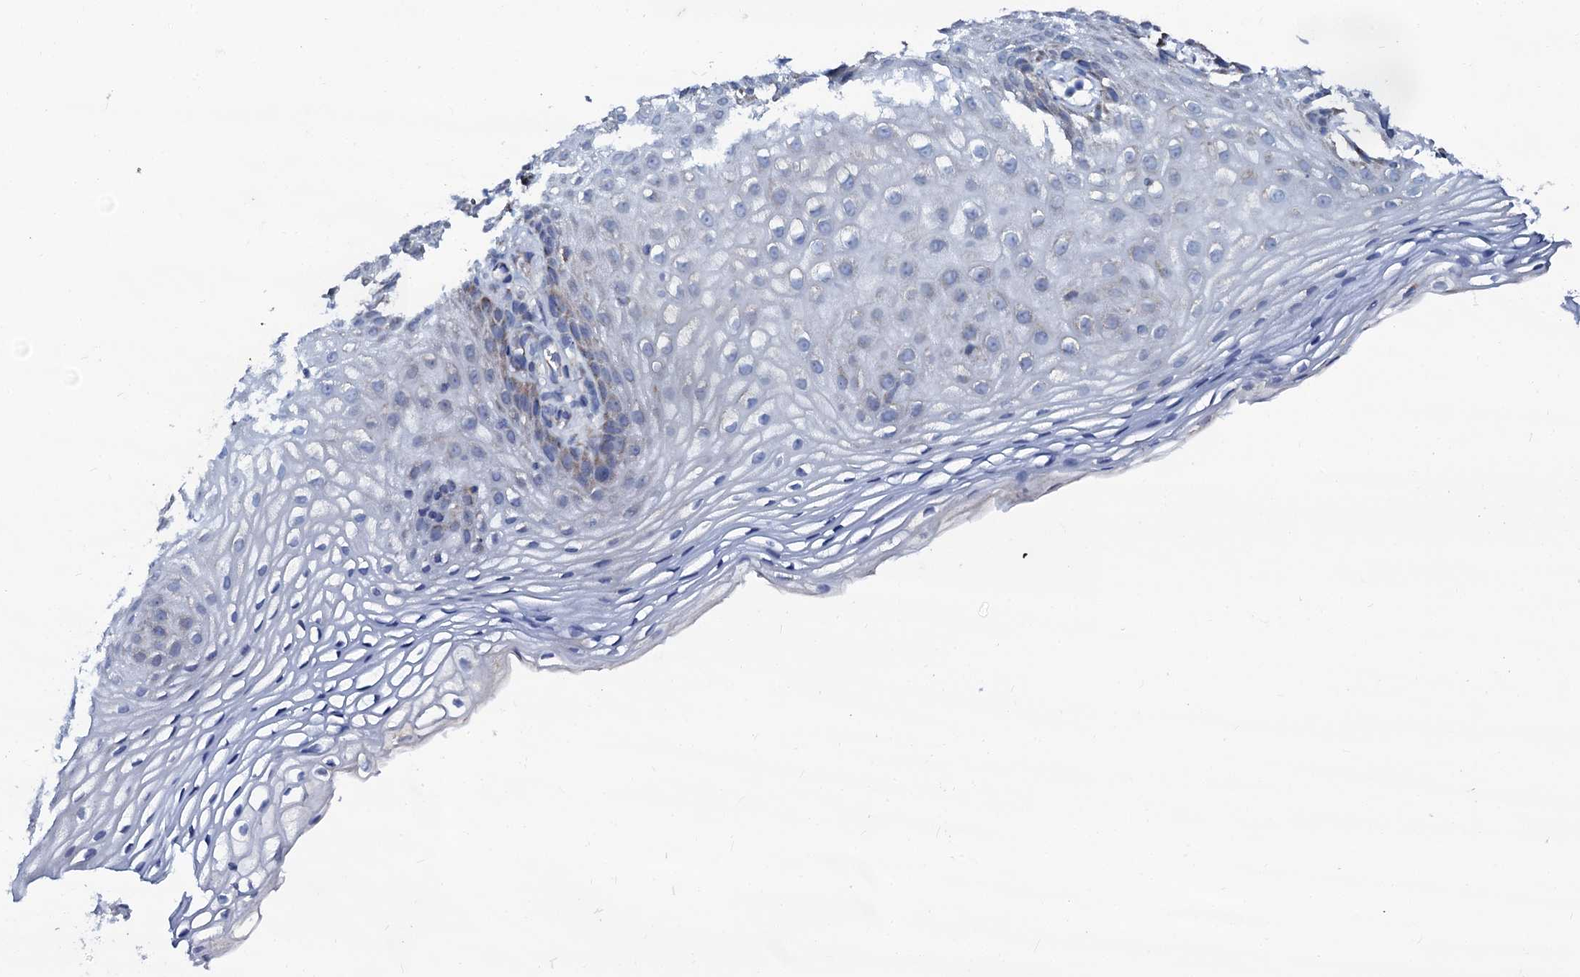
{"staining": {"intensity": "weak", "quantity": "<25%", "location": "cytoplasmic/membranous"}, "tissue": "vagina", "cell_type": "Squamous epithelial cells", "image_type": "normal", "snomed": [{"axis": "morphology", "description": "Normal tissue, NOS"}, {"axis": "topography", "description": "Vagina"}], "caption": "High power microscopy photomicrograph of an immunohistochemistry histopathology image of unremarkable vagina, revealing no significant positivity in squamous epithelial cells.", "gene": "SLC37A4", "patient": {"sex": "female", "age": 60}}